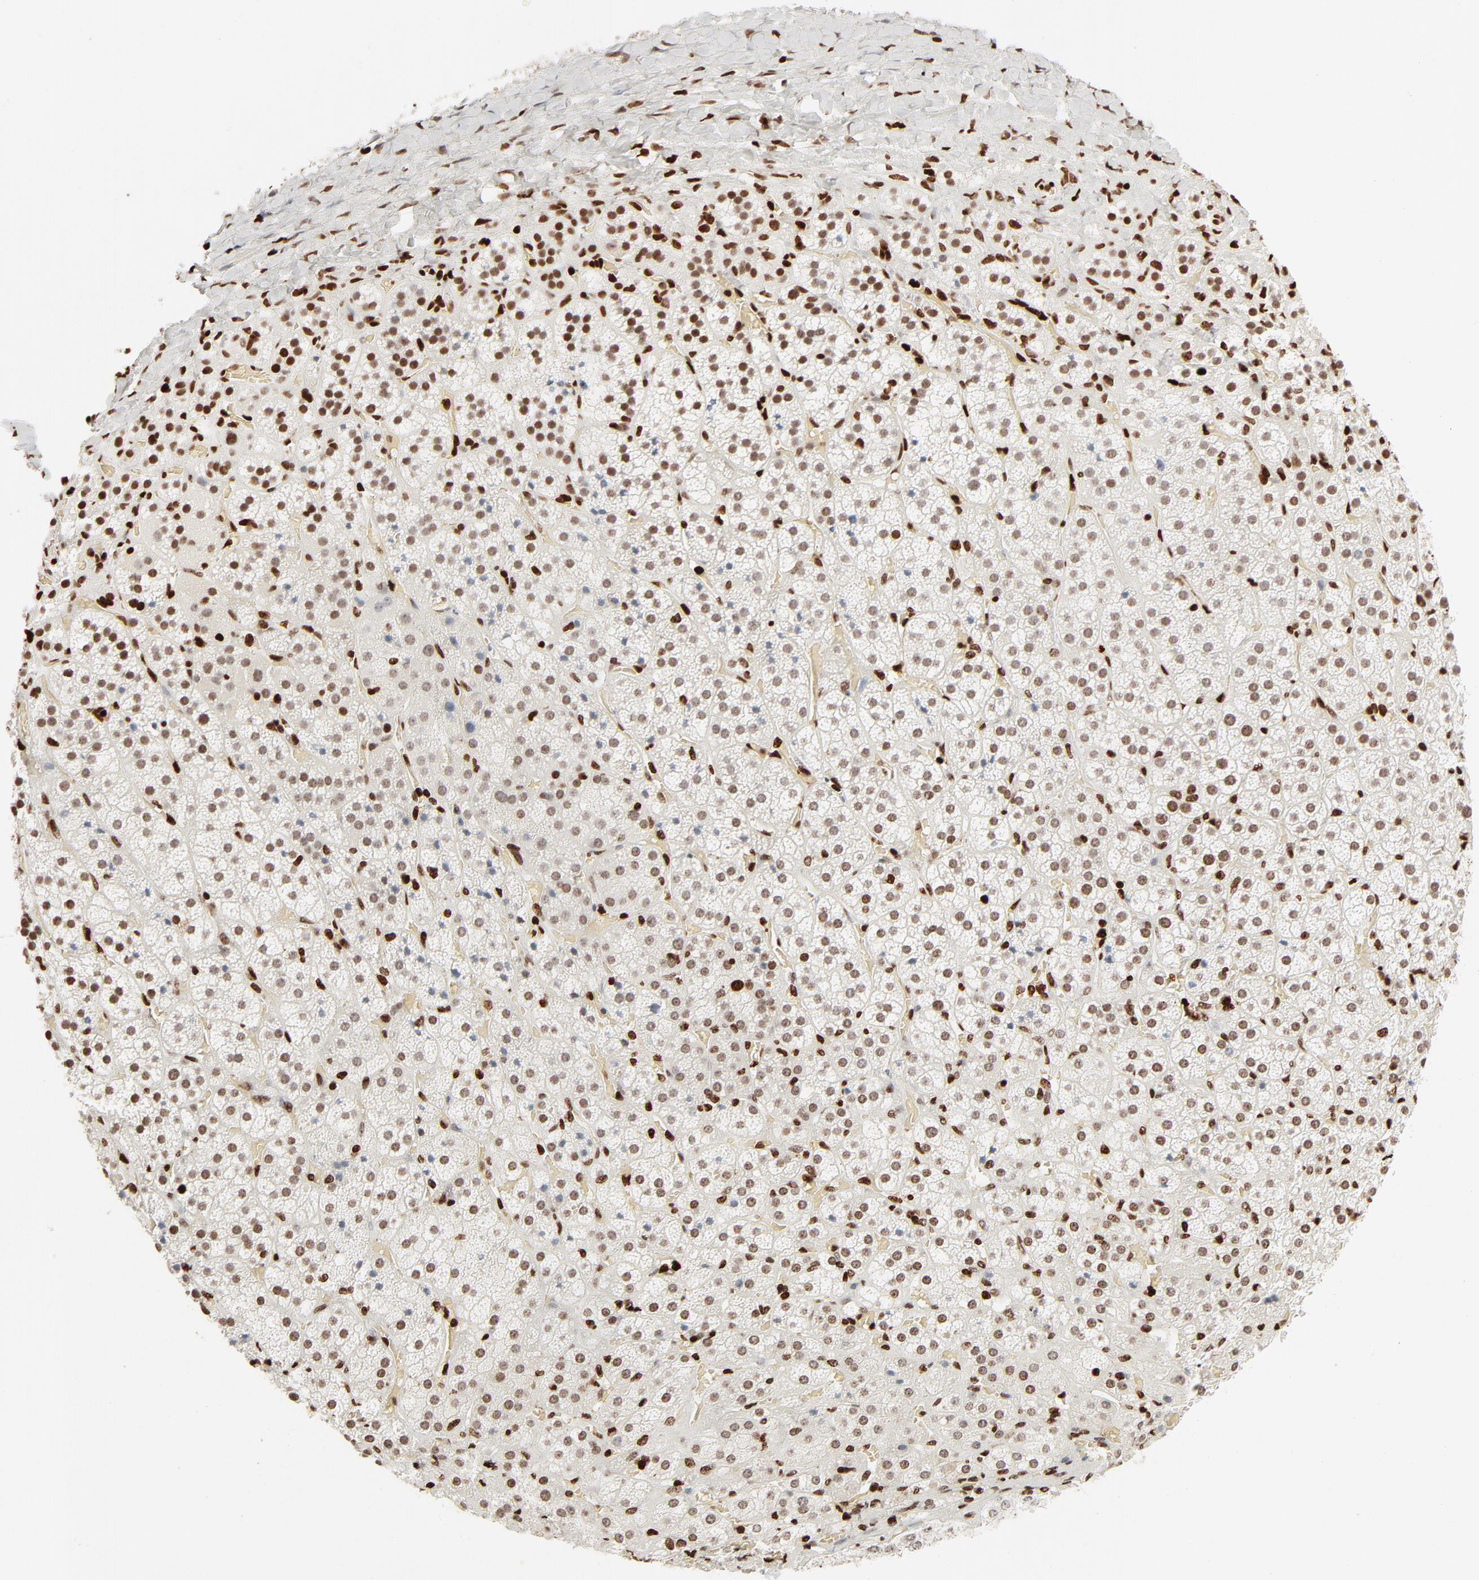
{"staining": {"intensity": "moderate", "quantity": ">75%", "location": "nuclear"}, "tissue": "adrenal gland", "cell_type": "Glandular cells", "image_type": "normal", "snomed": [{"axis": "morphology", "description": "Normal tissue, NOS"}, {"axis": "topography", "description": "Adrenal gland"}], "caption": "Glandular cells reveal moderate nuclear staining in about >75% of cells in benign adrenal gland.", "gene": "HMGB1", "patient": {"sex": "female", "age": 71}}